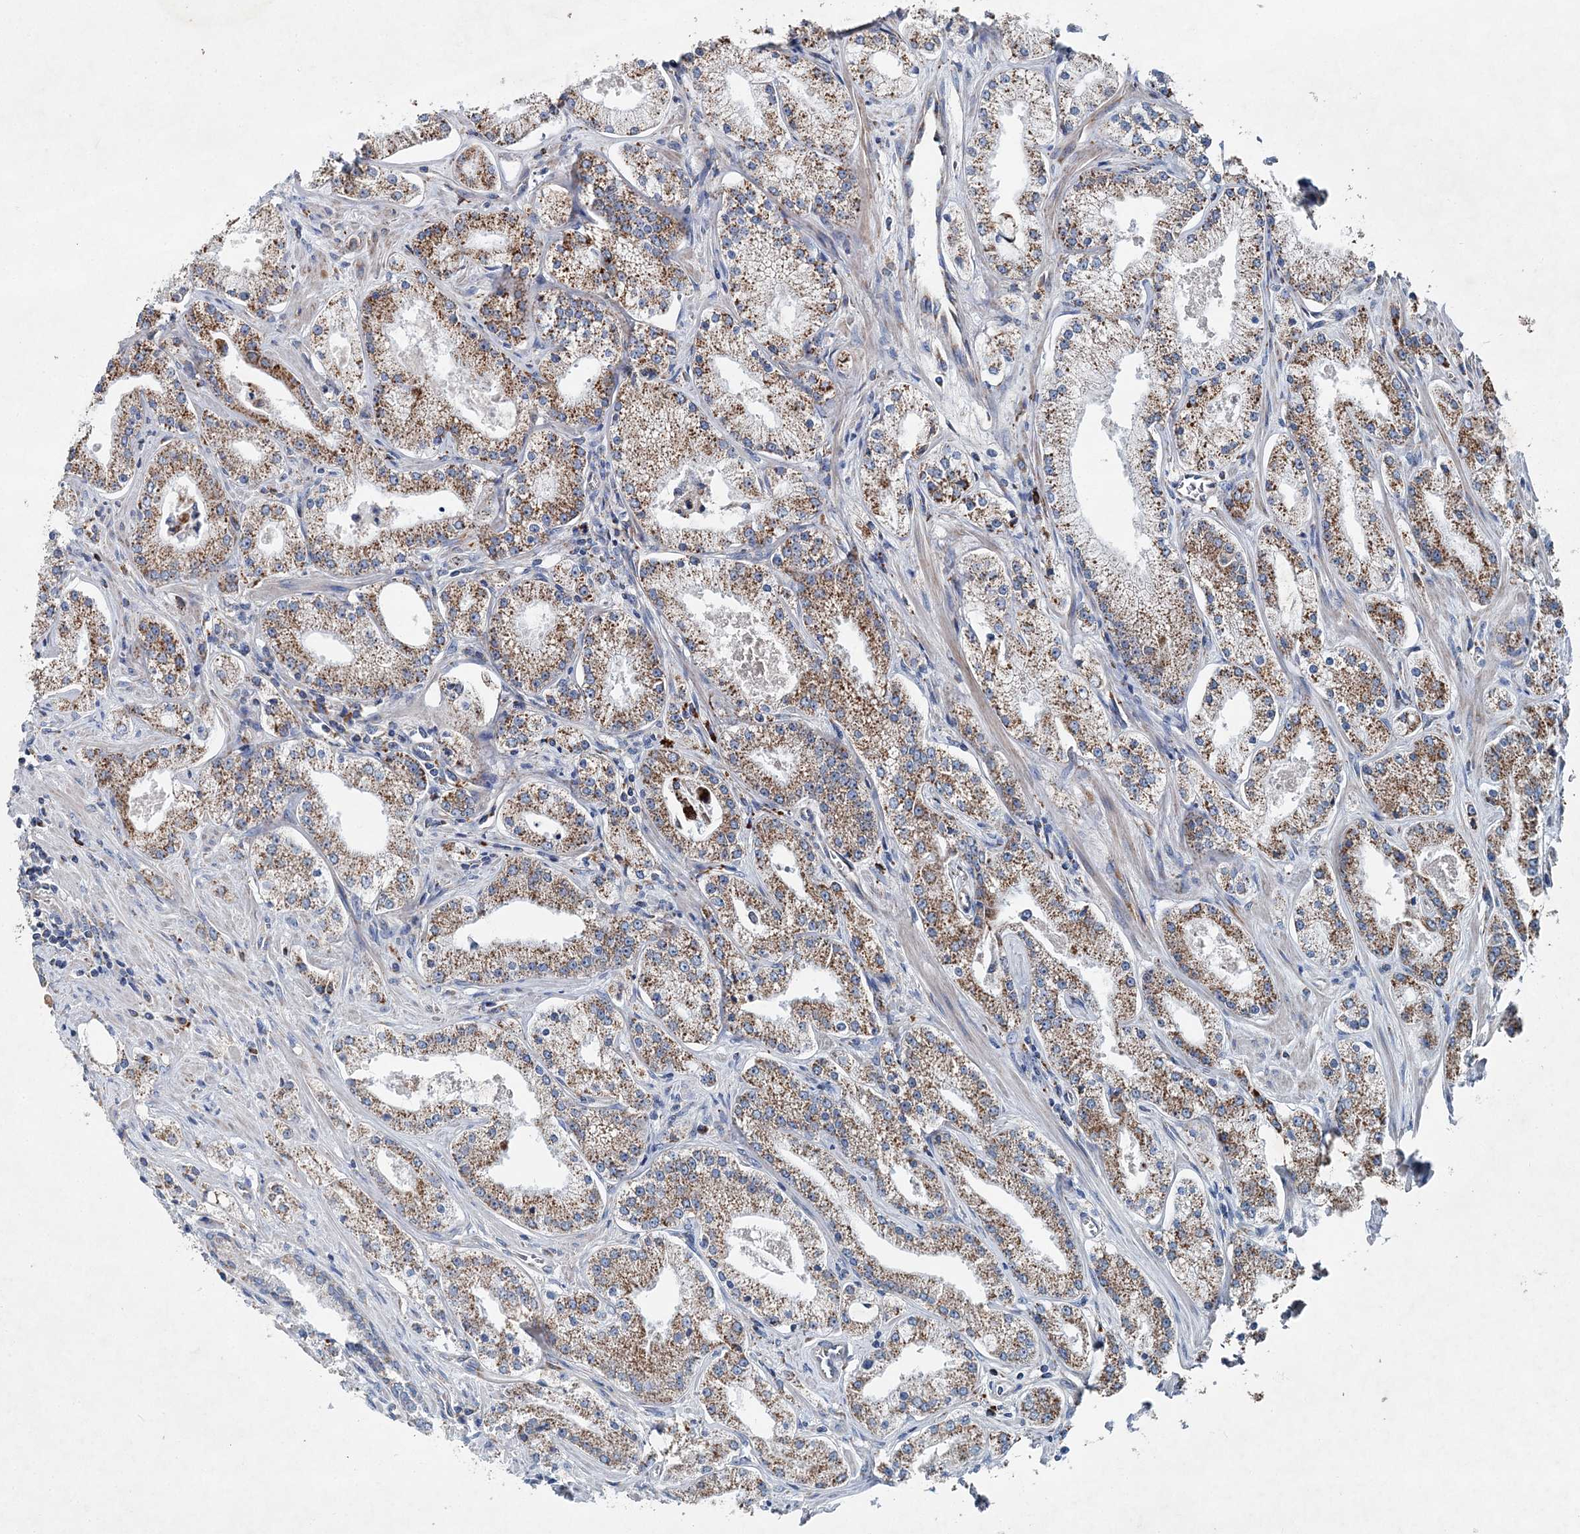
{"staining": {"intensity": "moderate", "quantity": ">75%", "location": "cytoplasmic/membranous"}, "tissue": "prostate cancer", "cell_type": "Tumor cells", "image_type": "cancer", "snomed": [{"axis": "morphology", "description": "Adenocarcinoma, Low grade"}, {"axis": "topography", "description": "Prostate"}], "caption": "DAB (3,3'-diaminobenzidine) immunohistochemical staining of prostate cancer demonstrates moderate cytoplasmic/membranous protein expression in approximately >75% of tumor cells.", "gene": "SPAG16", "patient": {"sex": "male", "age": 69}}